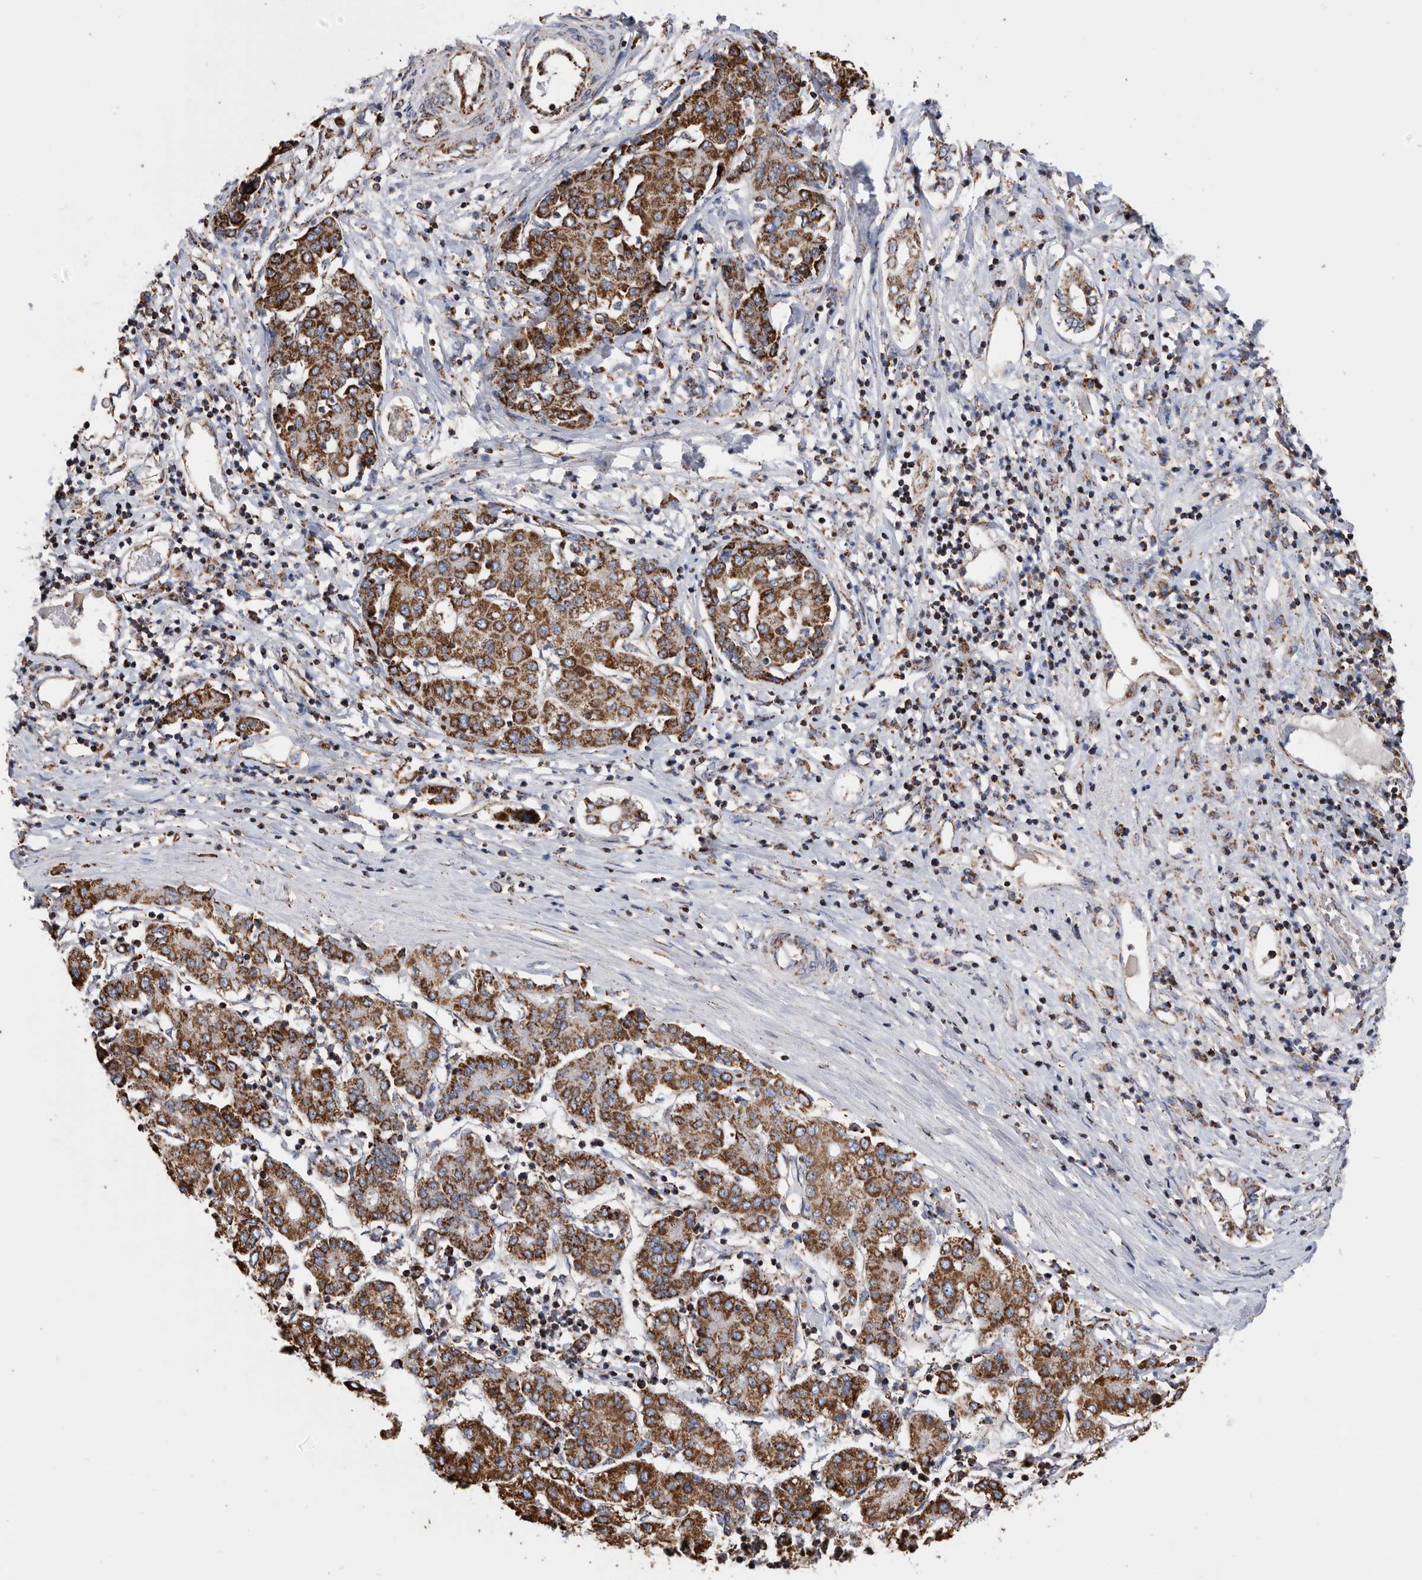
{"staining": {"intensity": "strong", "quantity": ">75%", "location": "cytoplasmic/membranous"}, "tissue": "liver cancer", "cell_type": "Tumor cells", "image_type": "cancer", "snomed": [{"axis": "morphology", "description": "Carcinoma, Hepatocellular, NOS"}, {"axis": "topography", "description": "Liver"}], "caption": "High-magnification brightfield microscopy of liver hepatocellular carcinoma stained with DAB (brown) and counterstained with hematoxylin (blue). tumor cells exhibit strong cytoplasmic/membranous staining is present in approximately>75% of cells.", "gene": "WFDC1", "patient": {"sex": "male", "age": 65}}